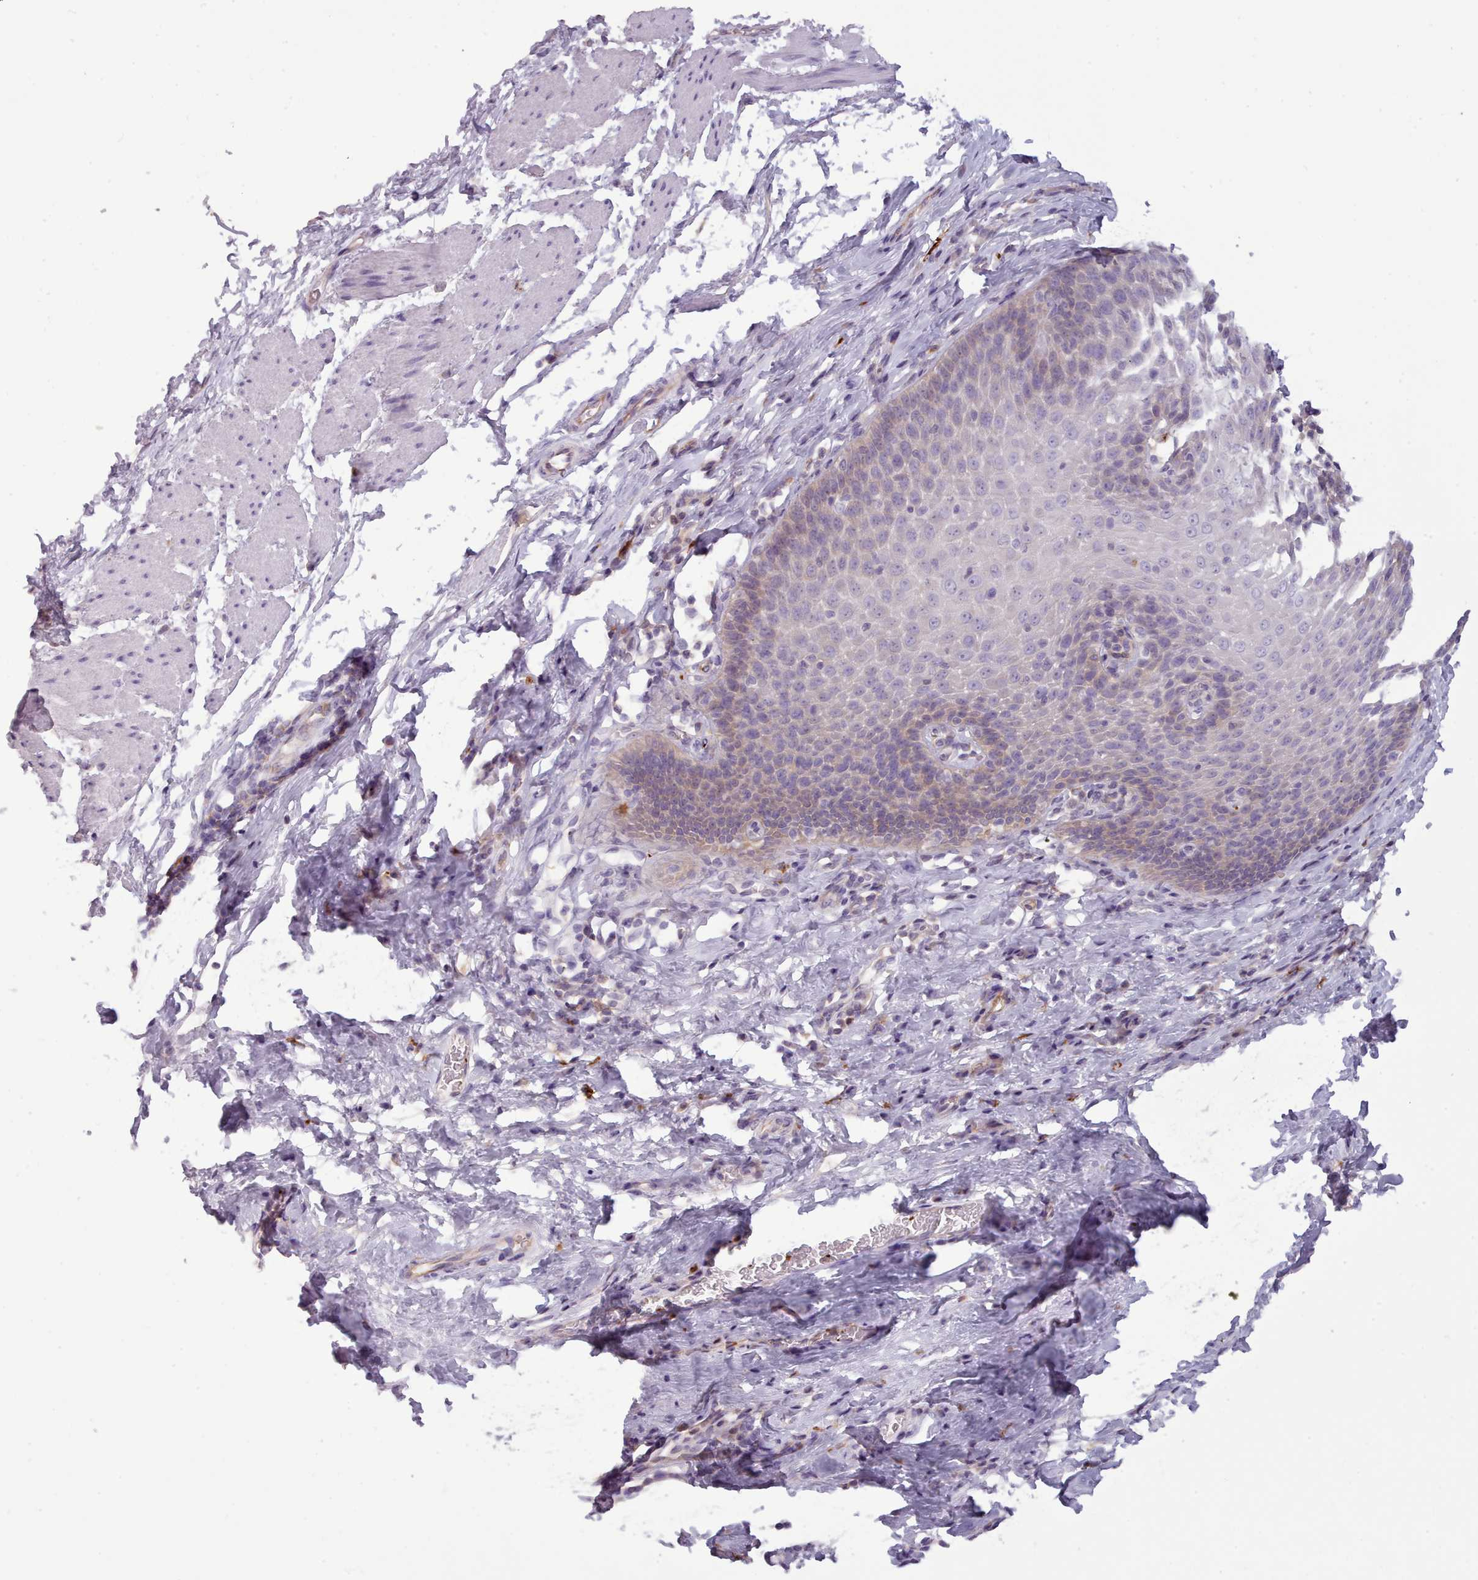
{"staining": {"intensity": "weak", "quantity": "<25%", "location": "nuclear"}, "tissue": "esophagus", "cell_type": "Squamous epithelial cells", "image_type": "normal", "snomed": [{"axis": "morphology", "description": "Normal tissue, NOS"}, {"axis": "topography", "description": "Esophagus"}], "caption": "High magnification brightfield microscopy of benign esophagus stained with DAB (3,3'-diaminobenzidine) (brown) and counterstained with hematoxylin (blue): squamous epithelial cells show no significant expression. (Immunohistochemistry, brightfield microscopy, high magnification).", "gene": "NDST2", "patient": {"sex": "female", "age": 61}}